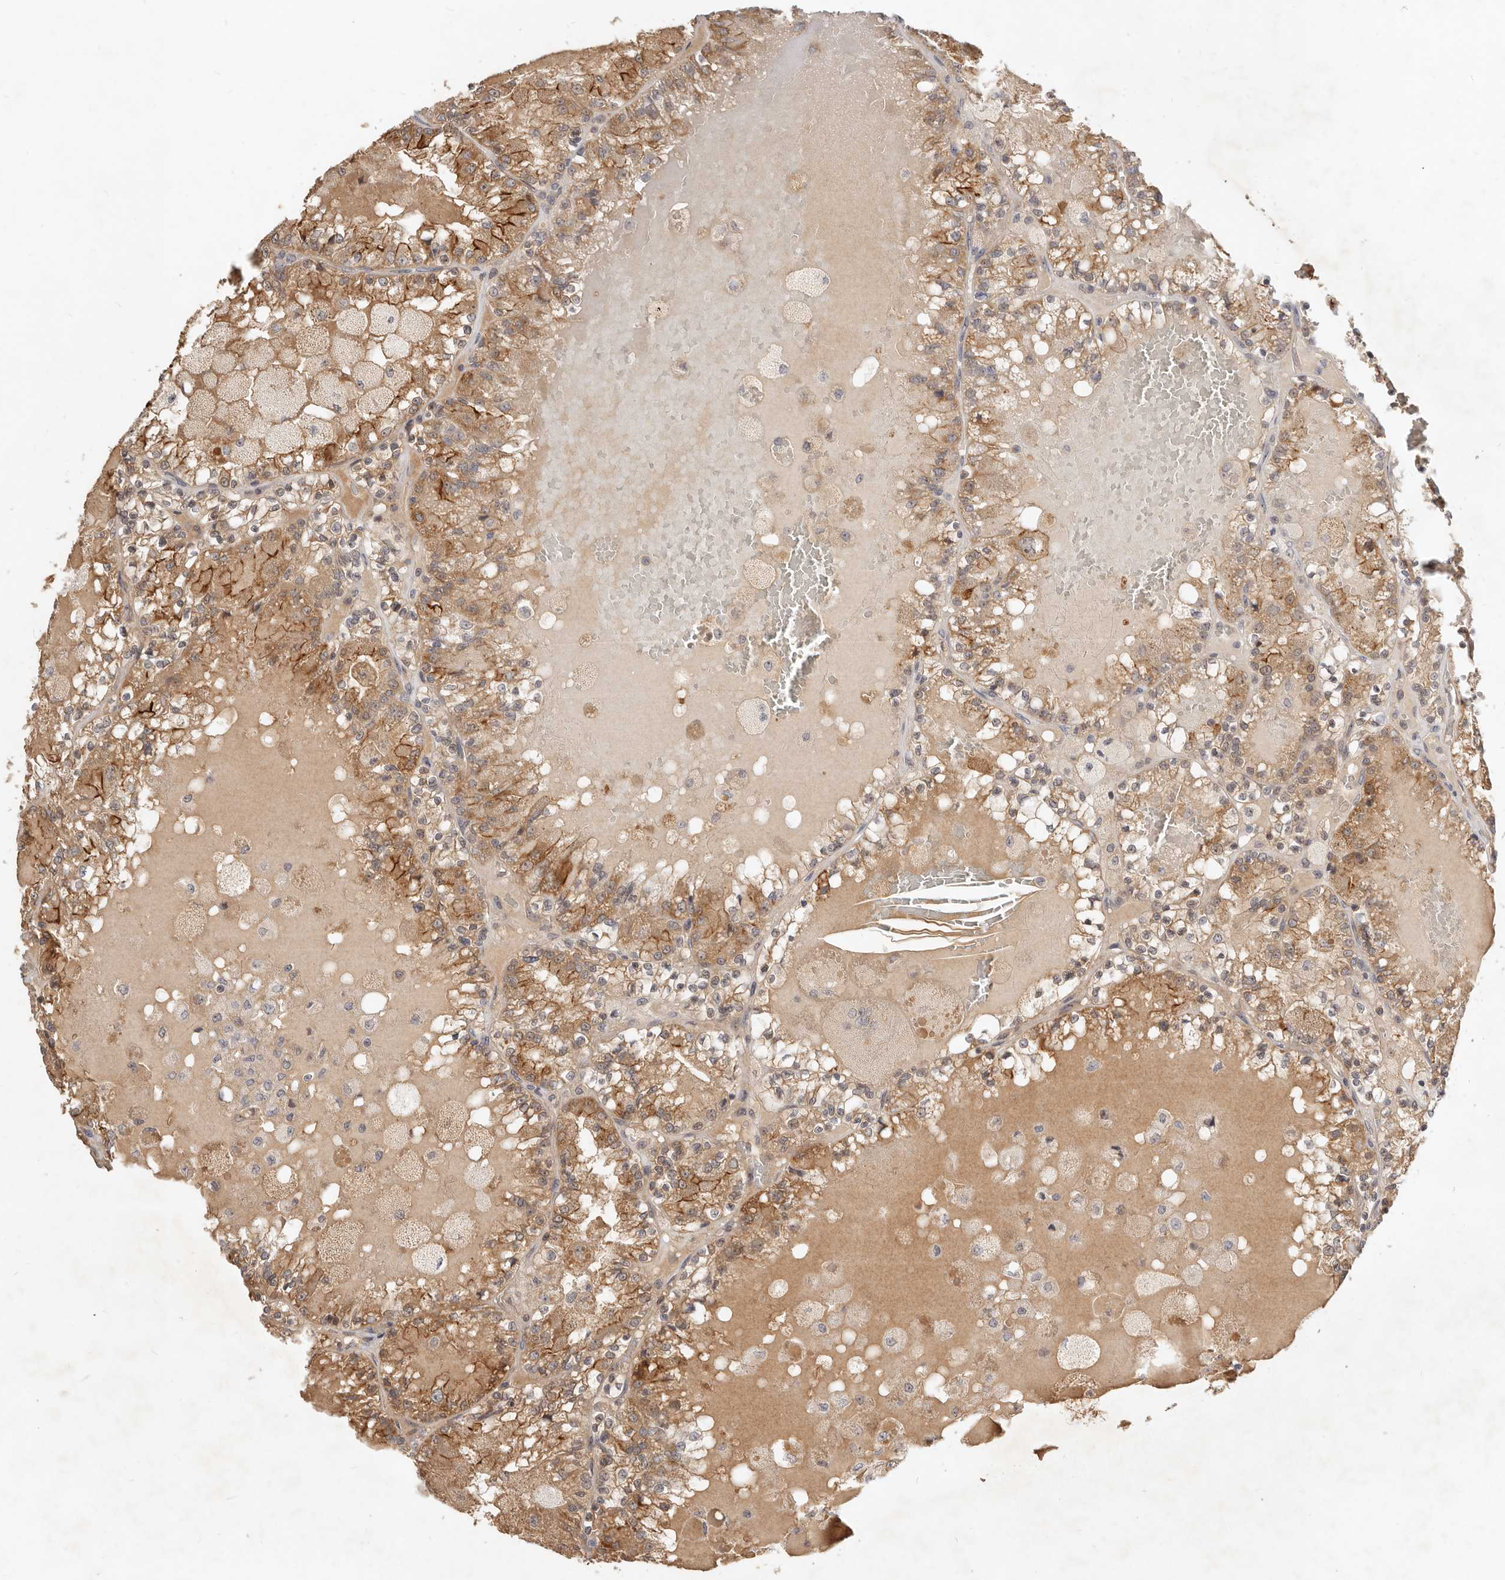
{"staining": {"intensity": "moderate", "quantity": ">75%", "location": "cytoplasmic/membranous"}, "tissue": "renal cancer", "cell_type": "Tumor cells", "image_type": "cancer", "snomed": [{"axis": "morphology", "description": "Adenocarcinoma, NOS"}, {"axis": "topography", "description": "Kidney"}], "caption": "A brown stain labels moderate cytoplasmic/membranous positivity of a protein in human renal cancer (adenocarcinoma) tumor cells.", "gene": "MICALL2", "patient": {"sex": "female", "age": 56}}